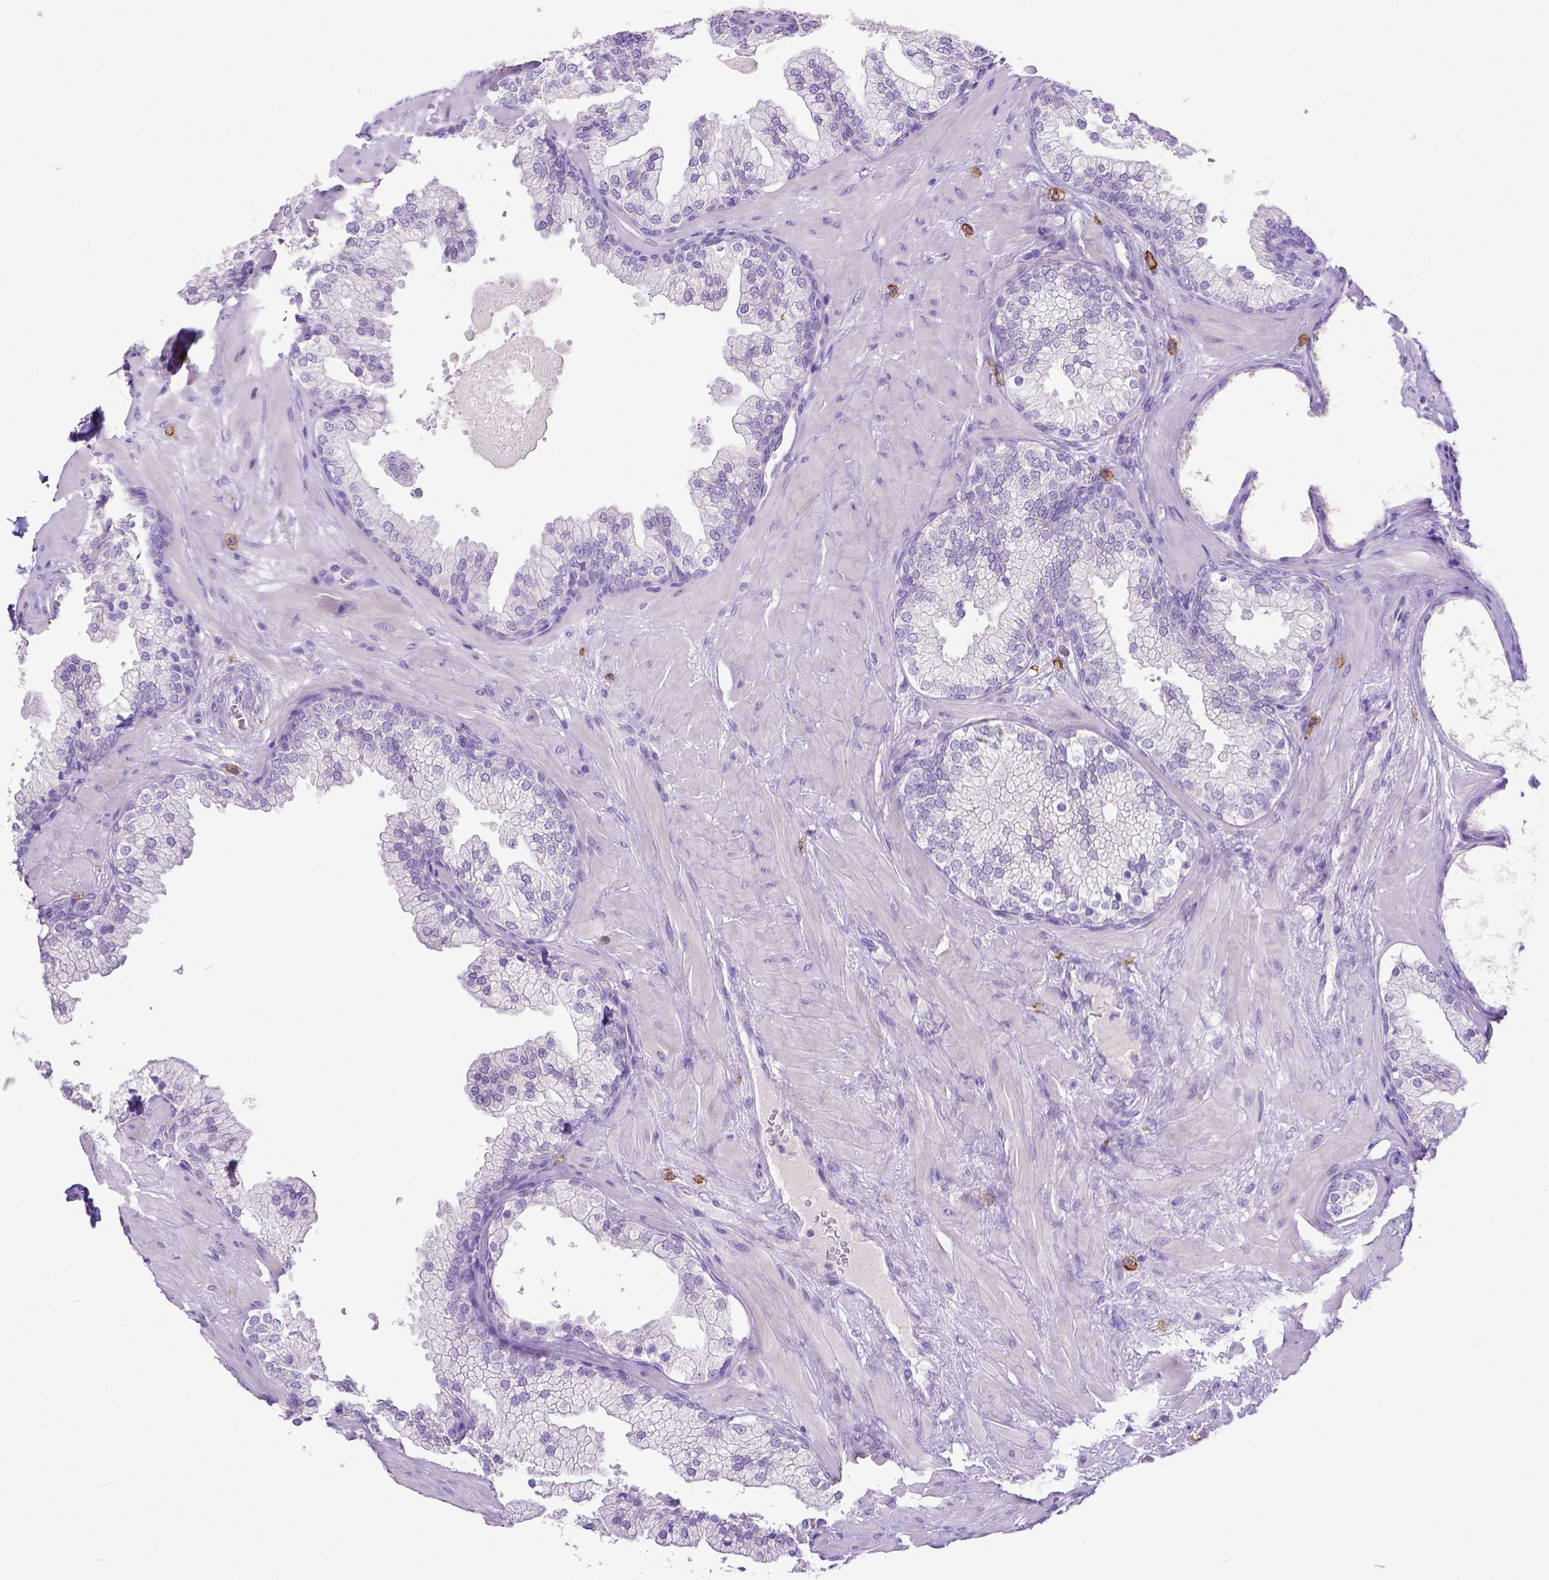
{"staining": {"intensity": "negative", "quantity": "none", "location": "none"}, "tissue": "prostate", "cell_type": "Glandular cells", "image_type": "normal", "snomed": [{"axis": "morphology", "description": "Normal tissue, NOS"}, {"axis": "topography", "description": "Prostate"}, {"axis": "topography", "description": "Peripheral nerve tissue"}], "caption": "Protein analysis of benign prostate shows no significant staining in glandular cells.", "gene": "KIT", "patient": {"sex": "male", "age": 61}}